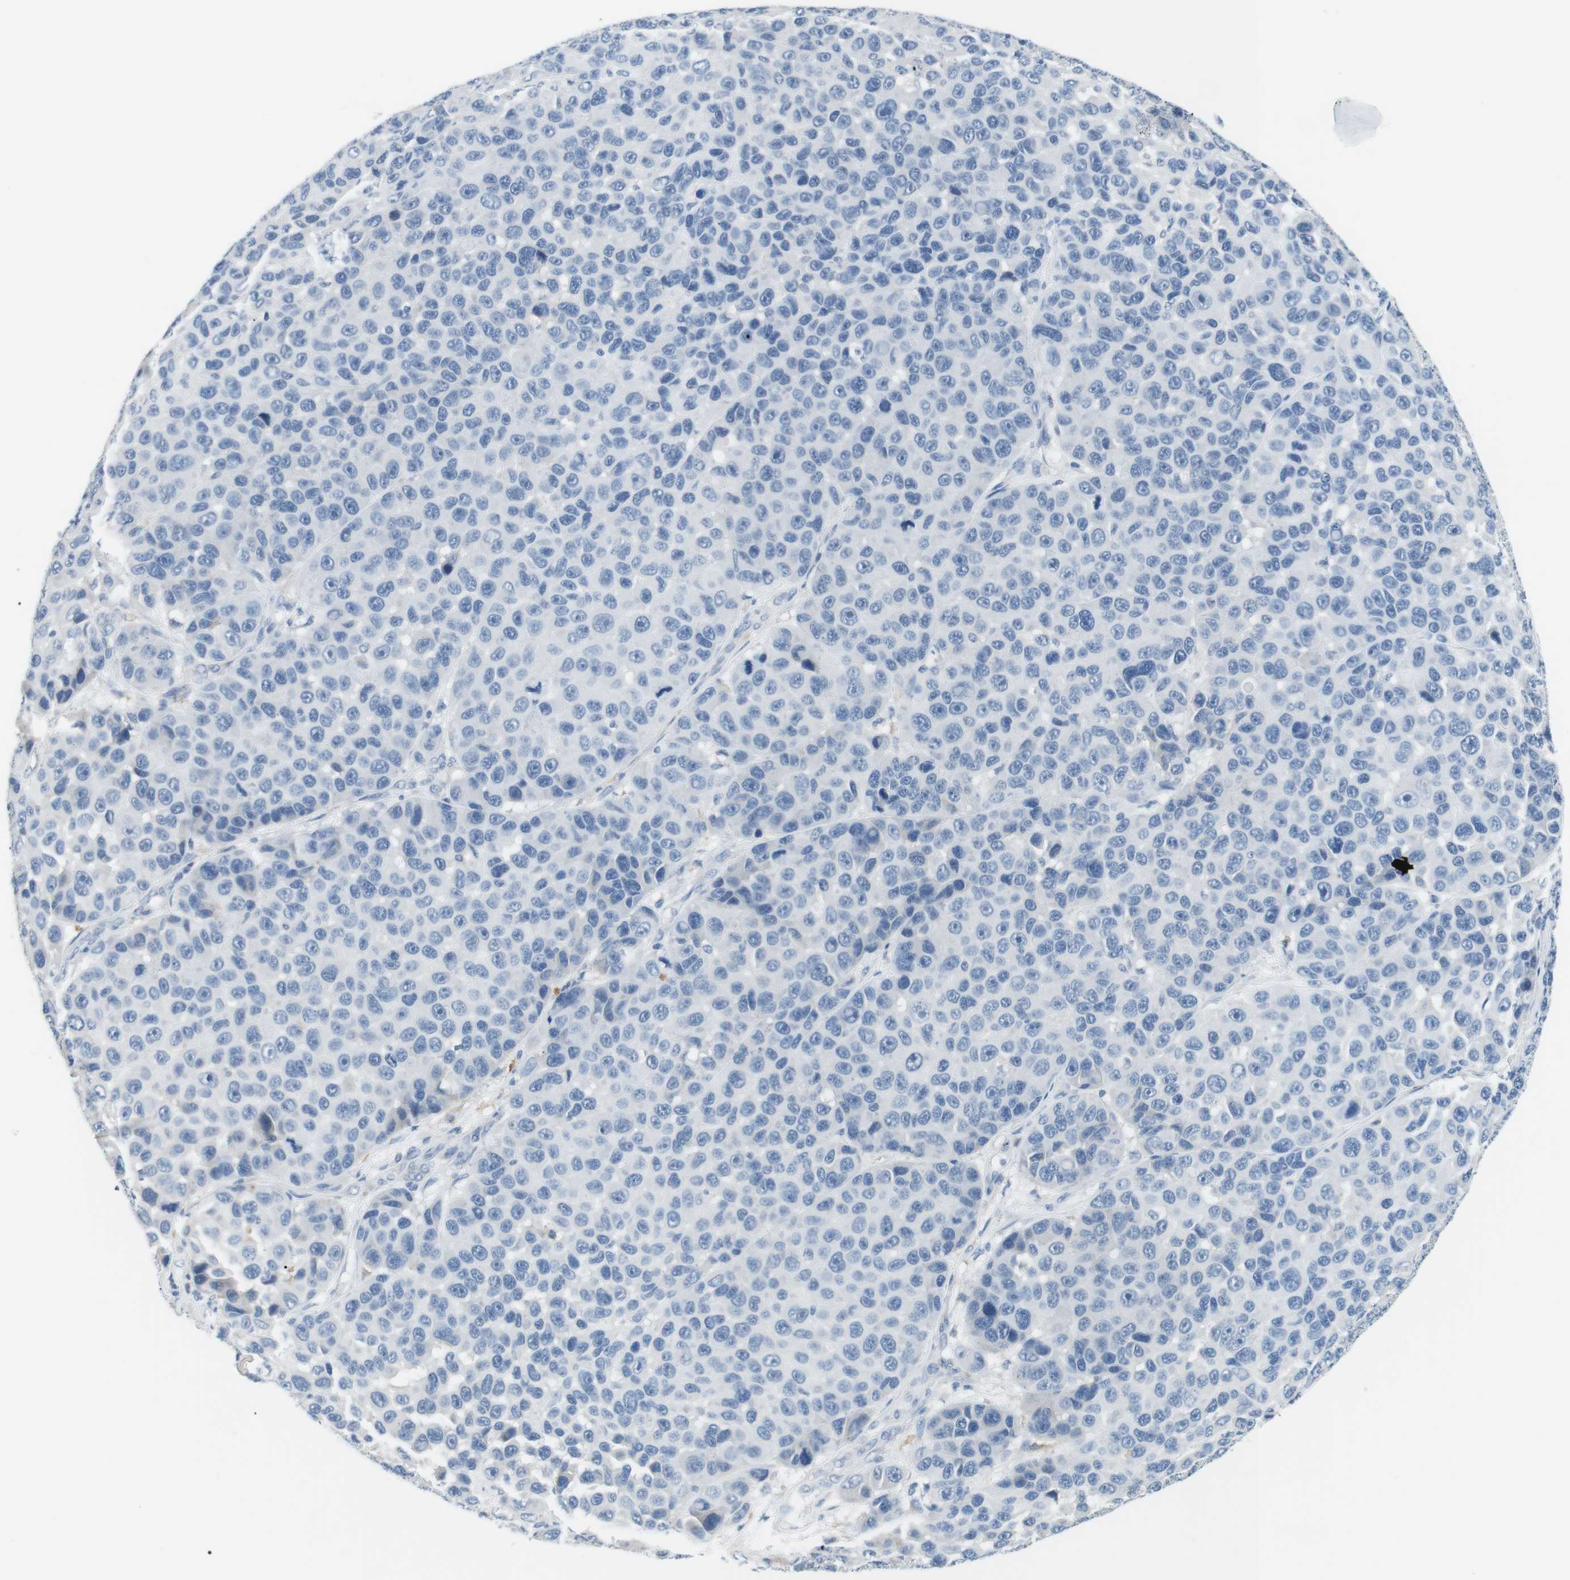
{"staining": {"intensity": "negative", "quantity": "none", "location": "none"}, "tissue": "melanoma", "cell_type": "Tumor cells", "image_type": "cancer", "snomed": [{"axis": "morphology", "description": "Malignant melanoma, NOS"}, {"axis": "topography", "description": "Skin"}], "caption": "A photomicrograph of human malignant melanoma is negative for staining in tumor cells.", "gene": "FCGRT", "patient": {"sex": "male", "age": 53}}